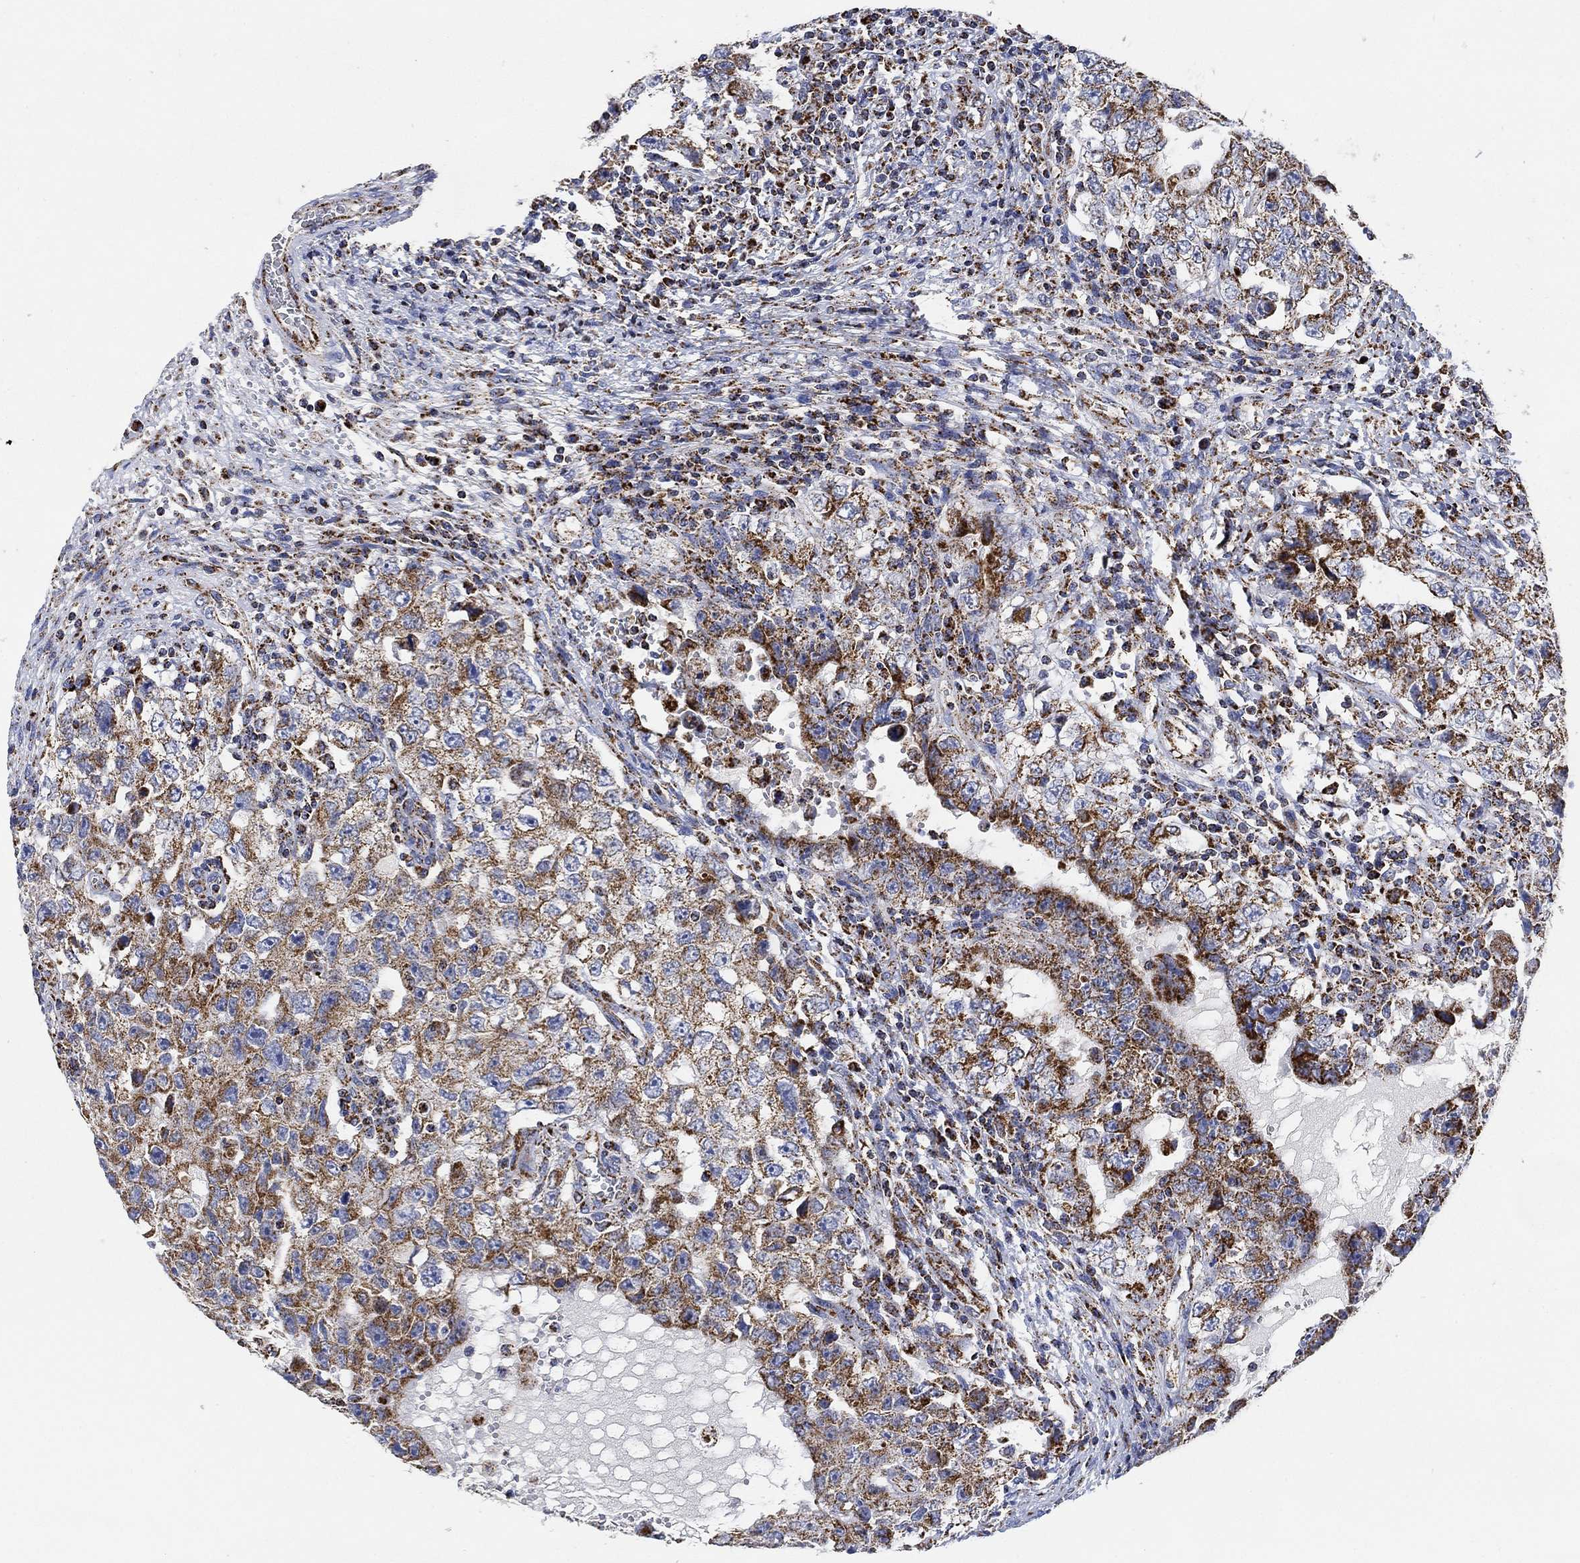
{"staining": {"intensity": "moderate", "quantity": "25%-75%", "location": "cytoplasmic/membranous"}, "tissue": "testis cancer", "cell_type": "Tumor cells", "image_type": "cancer", "snomed": [{"axis": "morphology", "description": "Carcinoma, Embryonal, NOS"}, {"axis": "topography", "description": "Testis"}], "caption": "A brown stain labels moderate cytoplasmic/membranous staining of a protein in testis cancer tumor cells.", "gene": "NDUFS3", "patient": {"sex": "male", "age": 26}}